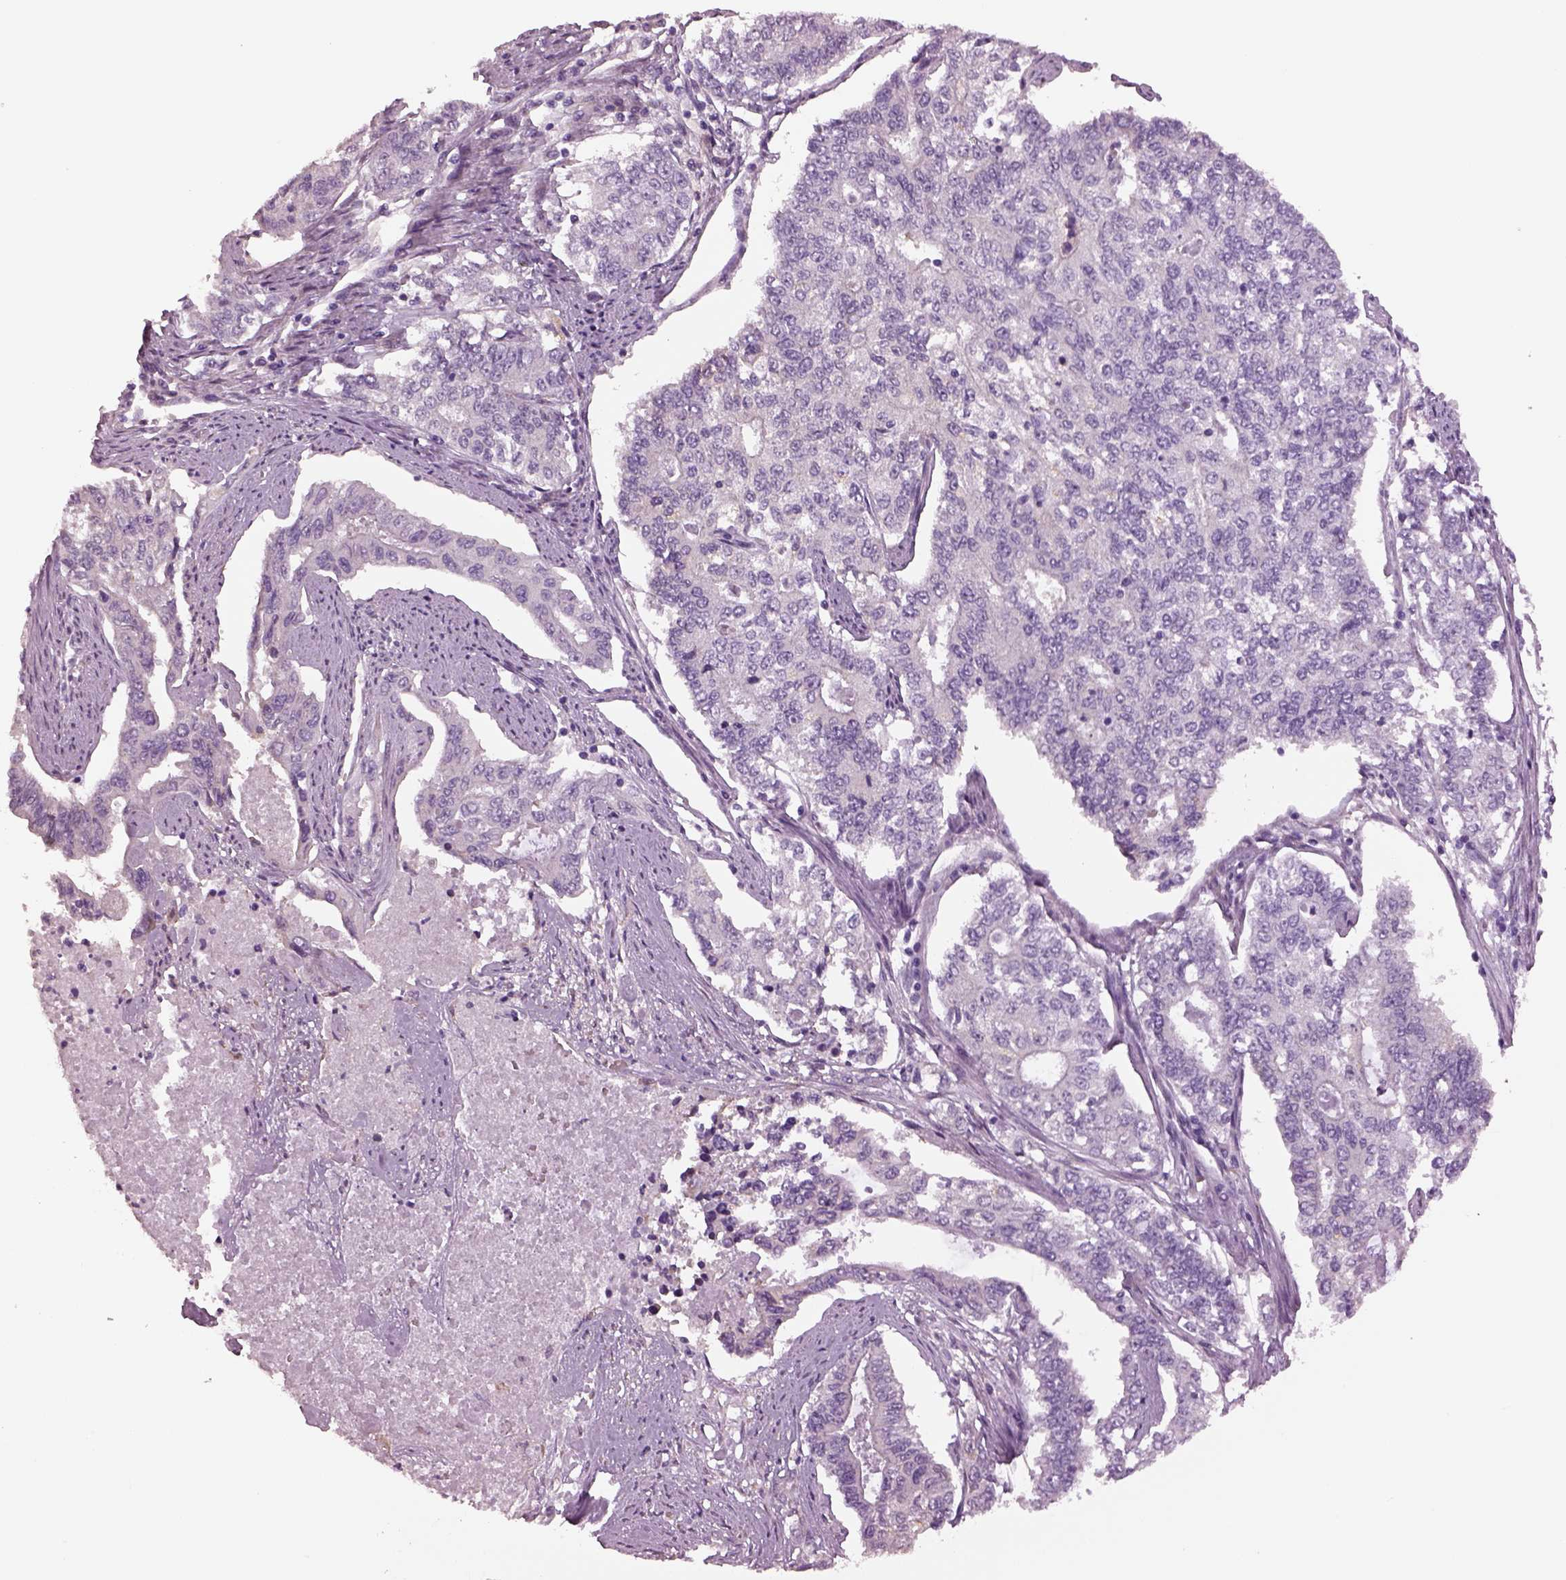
{"staining": {"intensity": "negative", "quantity": "none", "location": "none"}, "tissue": "endometrial cancer", "cell_type": "Tumor cells", "image_type": "cancer", "snomed": [{"axis": "morphology", "description": "Adenocarcinoma, NOS"}, {"axis": "topography", "description": "Uterus"}], "caption": "High power microscopy image of an IHC photomicrograph of endometrial cancer, revealing no significant positivity in tumor cells.", "gene": "GUCA1A", "patient": {"sex": "female", "age": 59}}